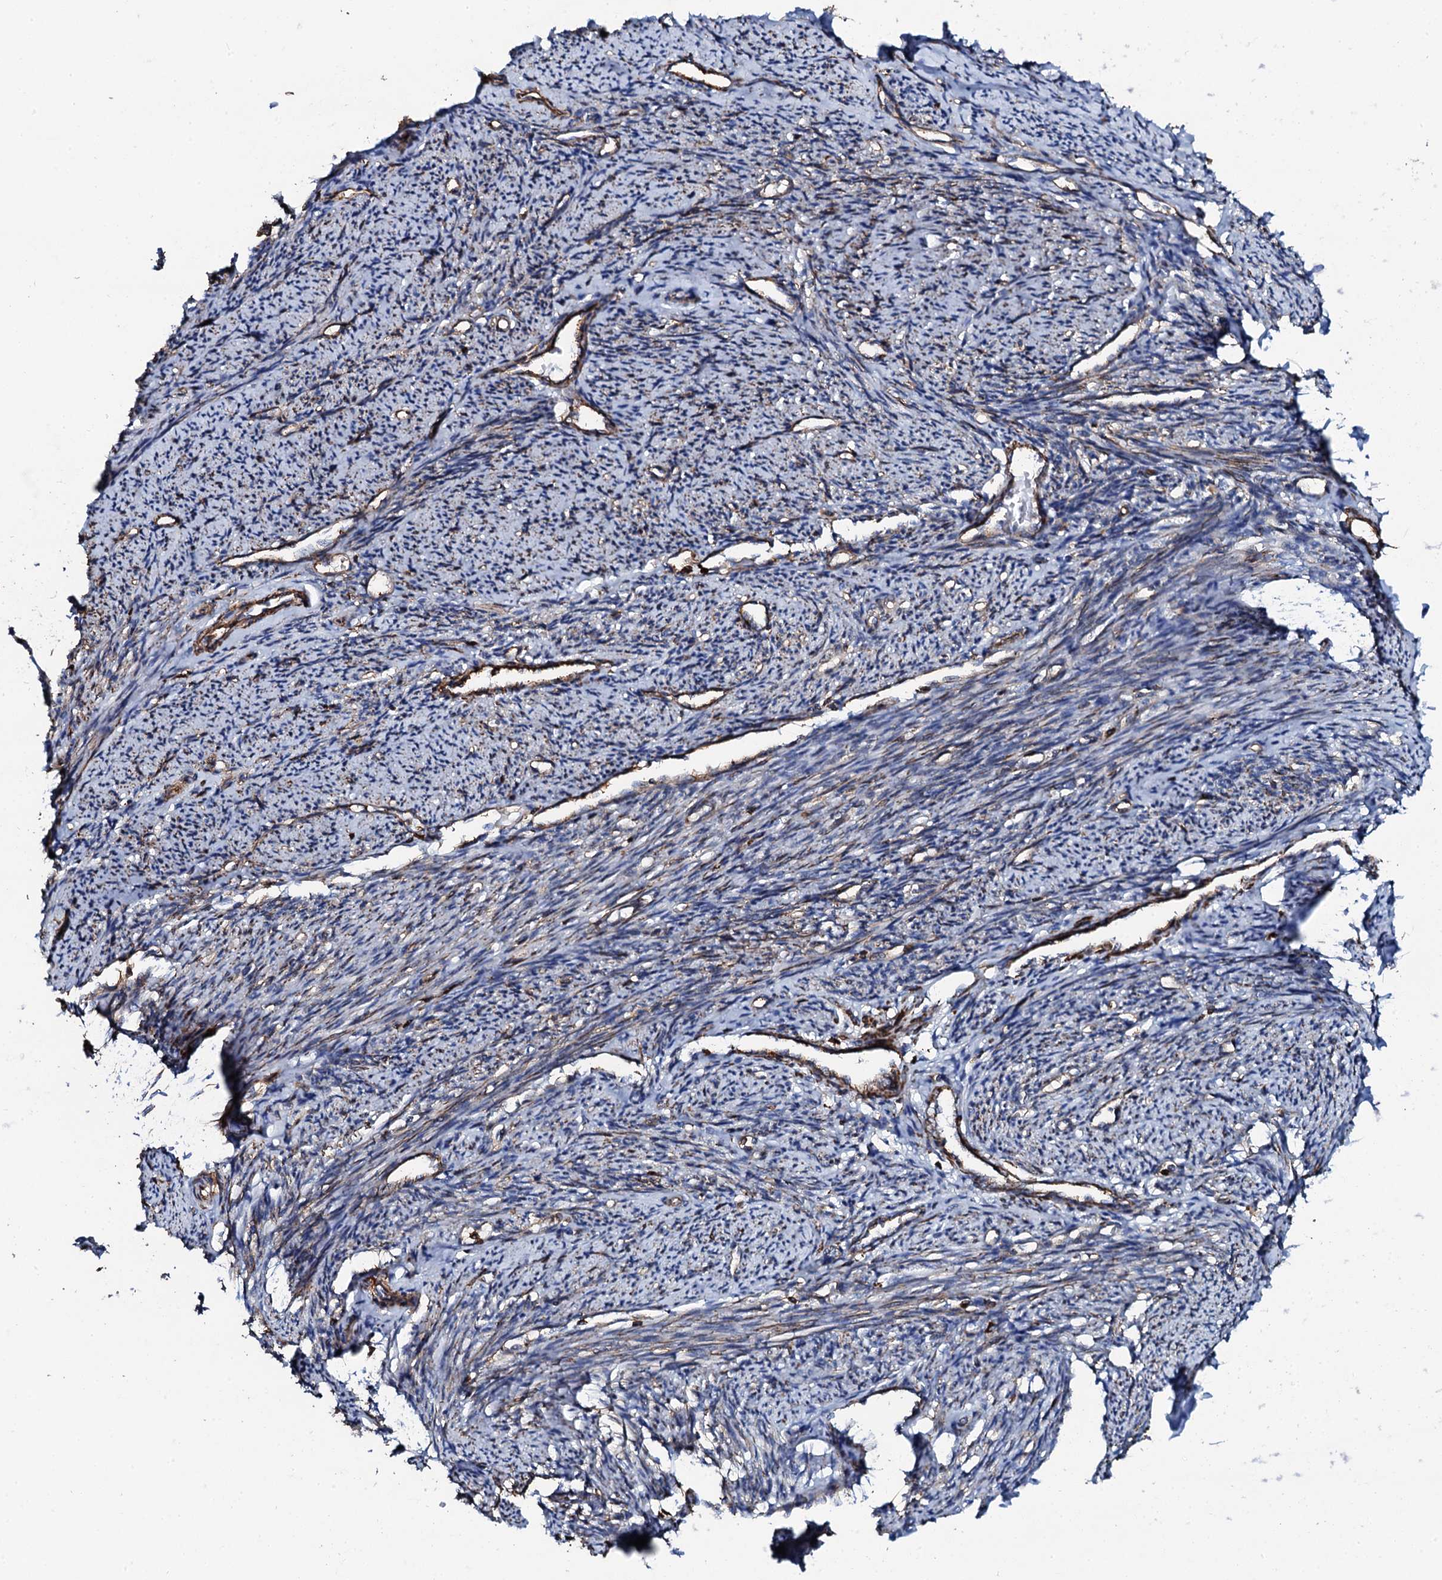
{"staining": {"intensity": "strong", "quantity": "25%-75%", "location": "cytoplasmic/membranous"}, "tissue": "smooth muscle", "cell_type": "Smooth muscle cells", "image_type": "normal", "snomed": [{"axis": "morphology", "description": "Normal tissue, NOS"}, {"axis": "topography", "description": "Smooth muscle"}, {"axis": "topography", "description": "Uterus"}], "caption": "A micrograph of smooth muscle stained for a protein displays strong cytoplasmic/membranous brown staining in smooth muscle cells.", "gene": "INTS10", "patient": {"sex": "female", "age": 59}}